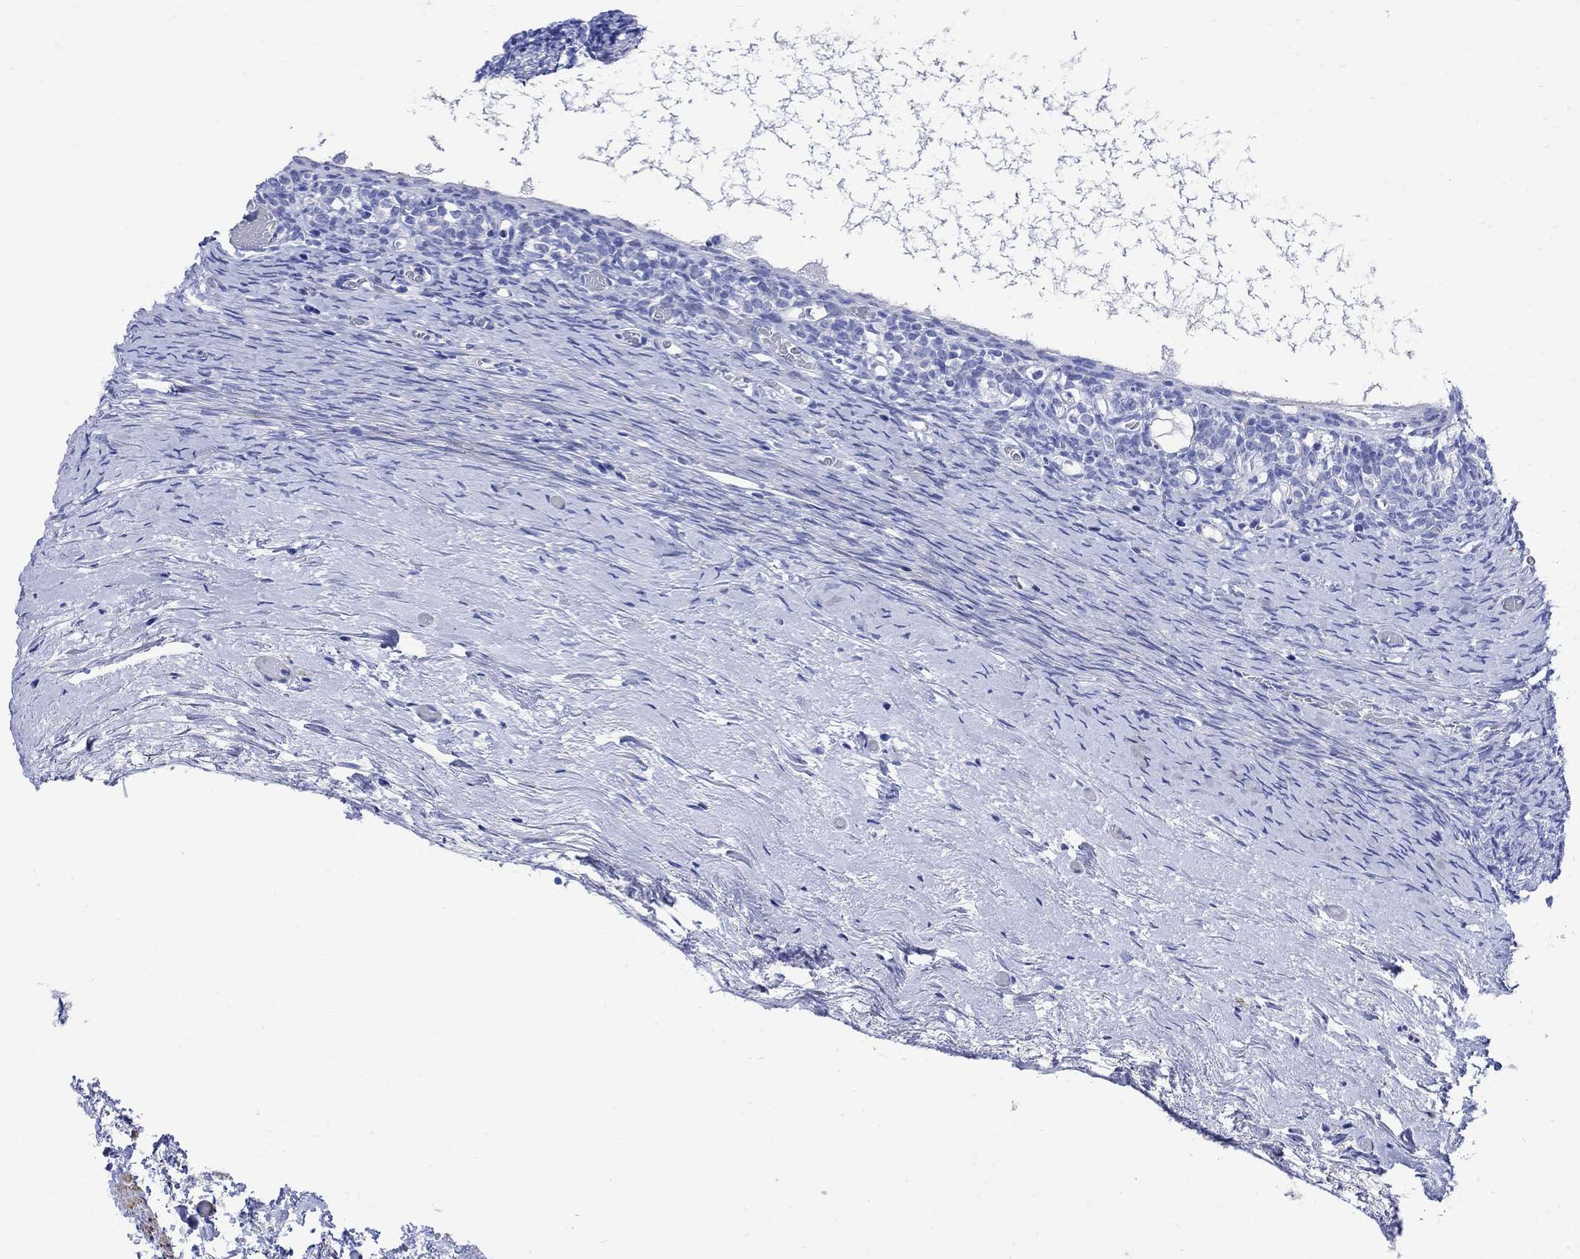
{"staining": {"intensity": "weak", "quantity": "25%-75%", "location": "cytoplasmic/membranous"}, "tissue": "ovary", "cell_type": "Follicle cells", "image_type": "normal", "snomed": [{"axis": "morphology", "description": "Normal tissue, NOS"}, {"axis": "topography", "description": "Ovary"}], "caption": "IHC photomicrograph of unremarkable ovary stained for a protein (brown), which shows low levels of weak cytoplasmic/membranous staining in about 25%-75% of follicle cells.", "gene": "PARVB", "patient": {"sex": "female", "age": 39}}